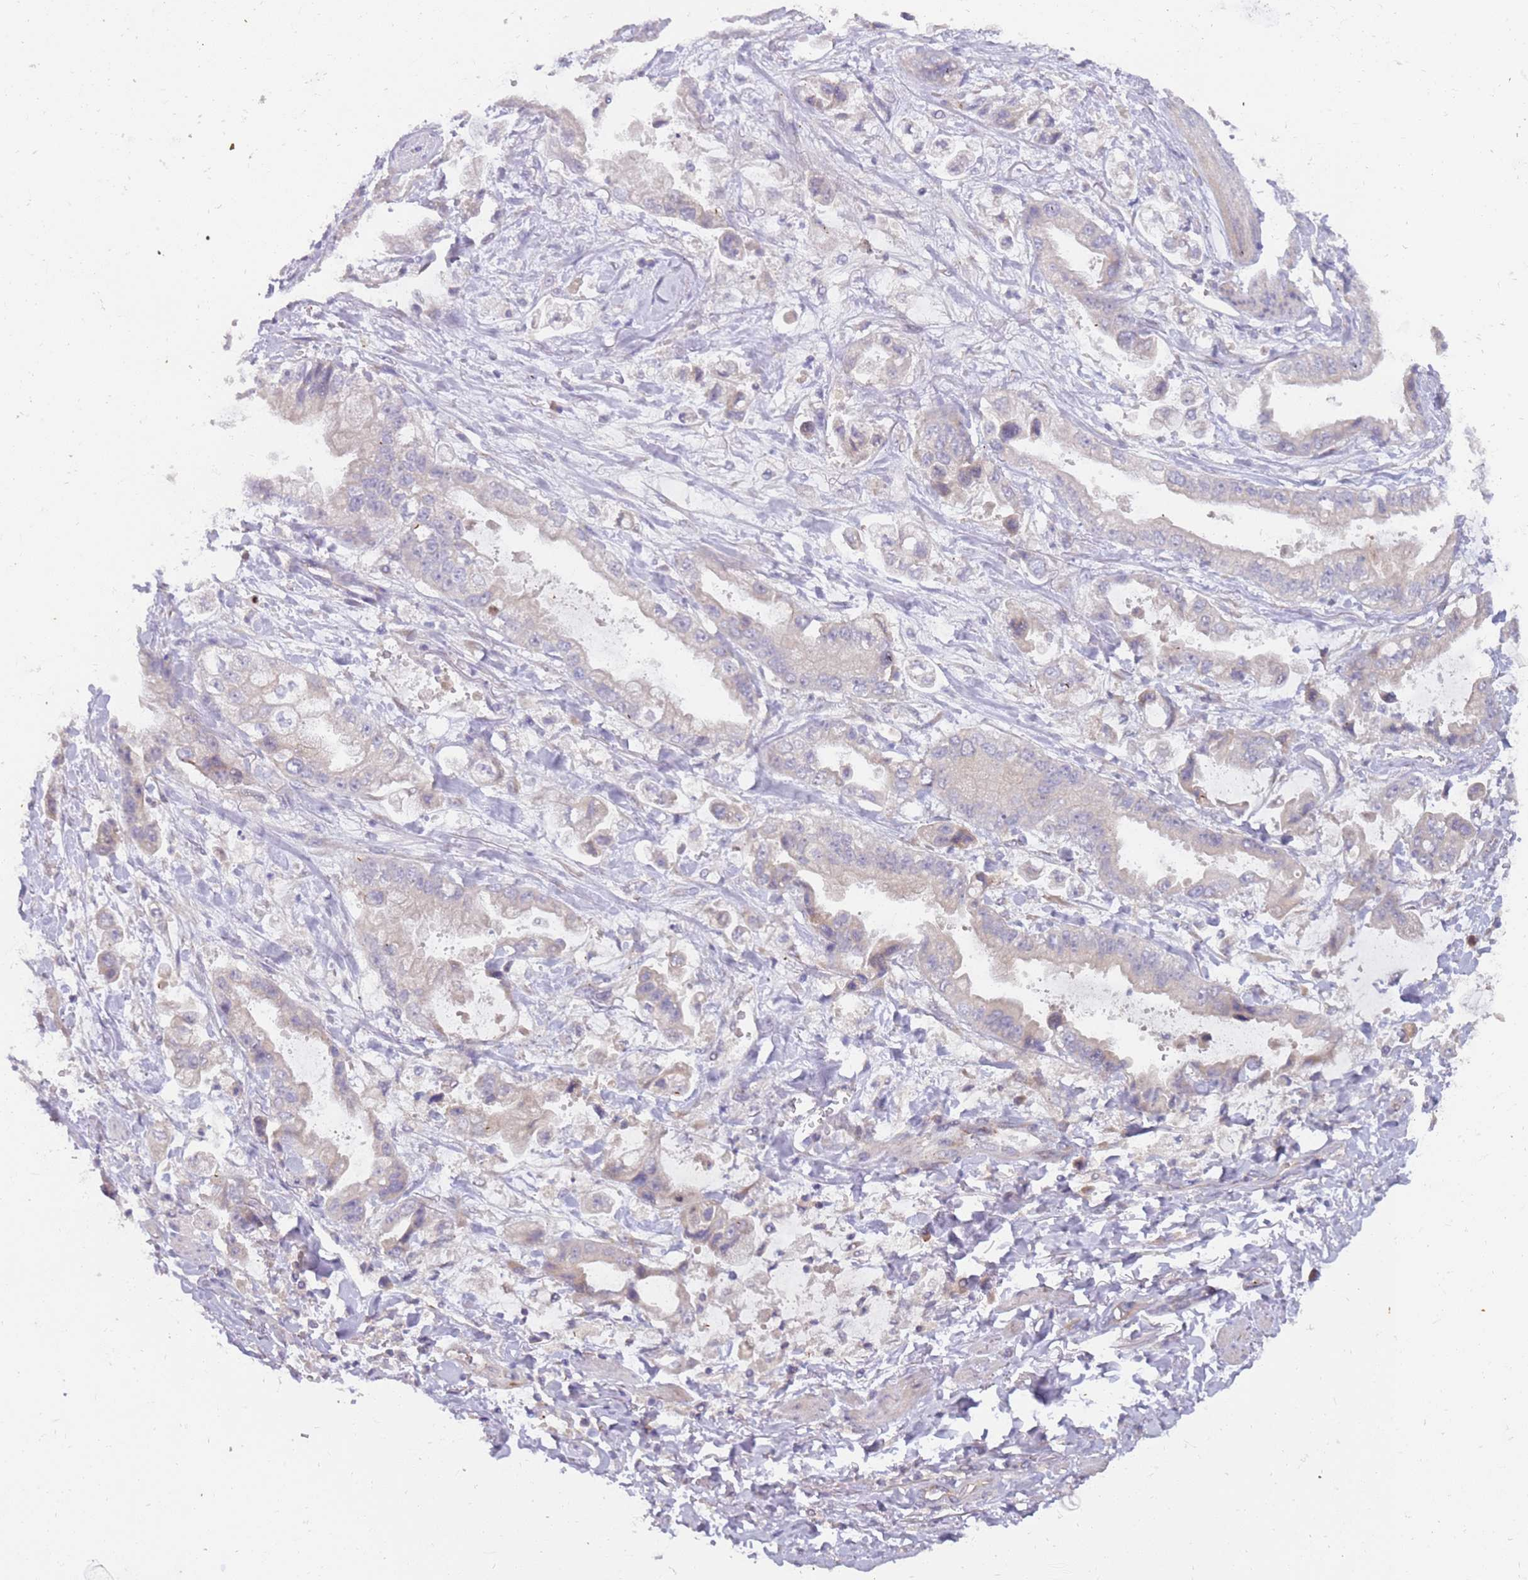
{"staining": {"intensity": "negative", "quantity": "none", "location": "none"}, "tissue": "stomach cancer", "cell_type": "Tumor cells", "image_type": "cancer", "snomed": [{"axis": "morphology", "description": "Adenocarcinoma, NOS"}, {"axis": "topography", "description": "Stomach"}], "caption": "A histopathology image of human stomach cancer (adenocarcinoma) is negative for staining in tumor cells. (DAB (3,3'-diaminobenzidine) immunohistochemistry with hematoxylin counter stain).", "gene": "NMUR2", "patient": {"sex": "male", "age": 62}}